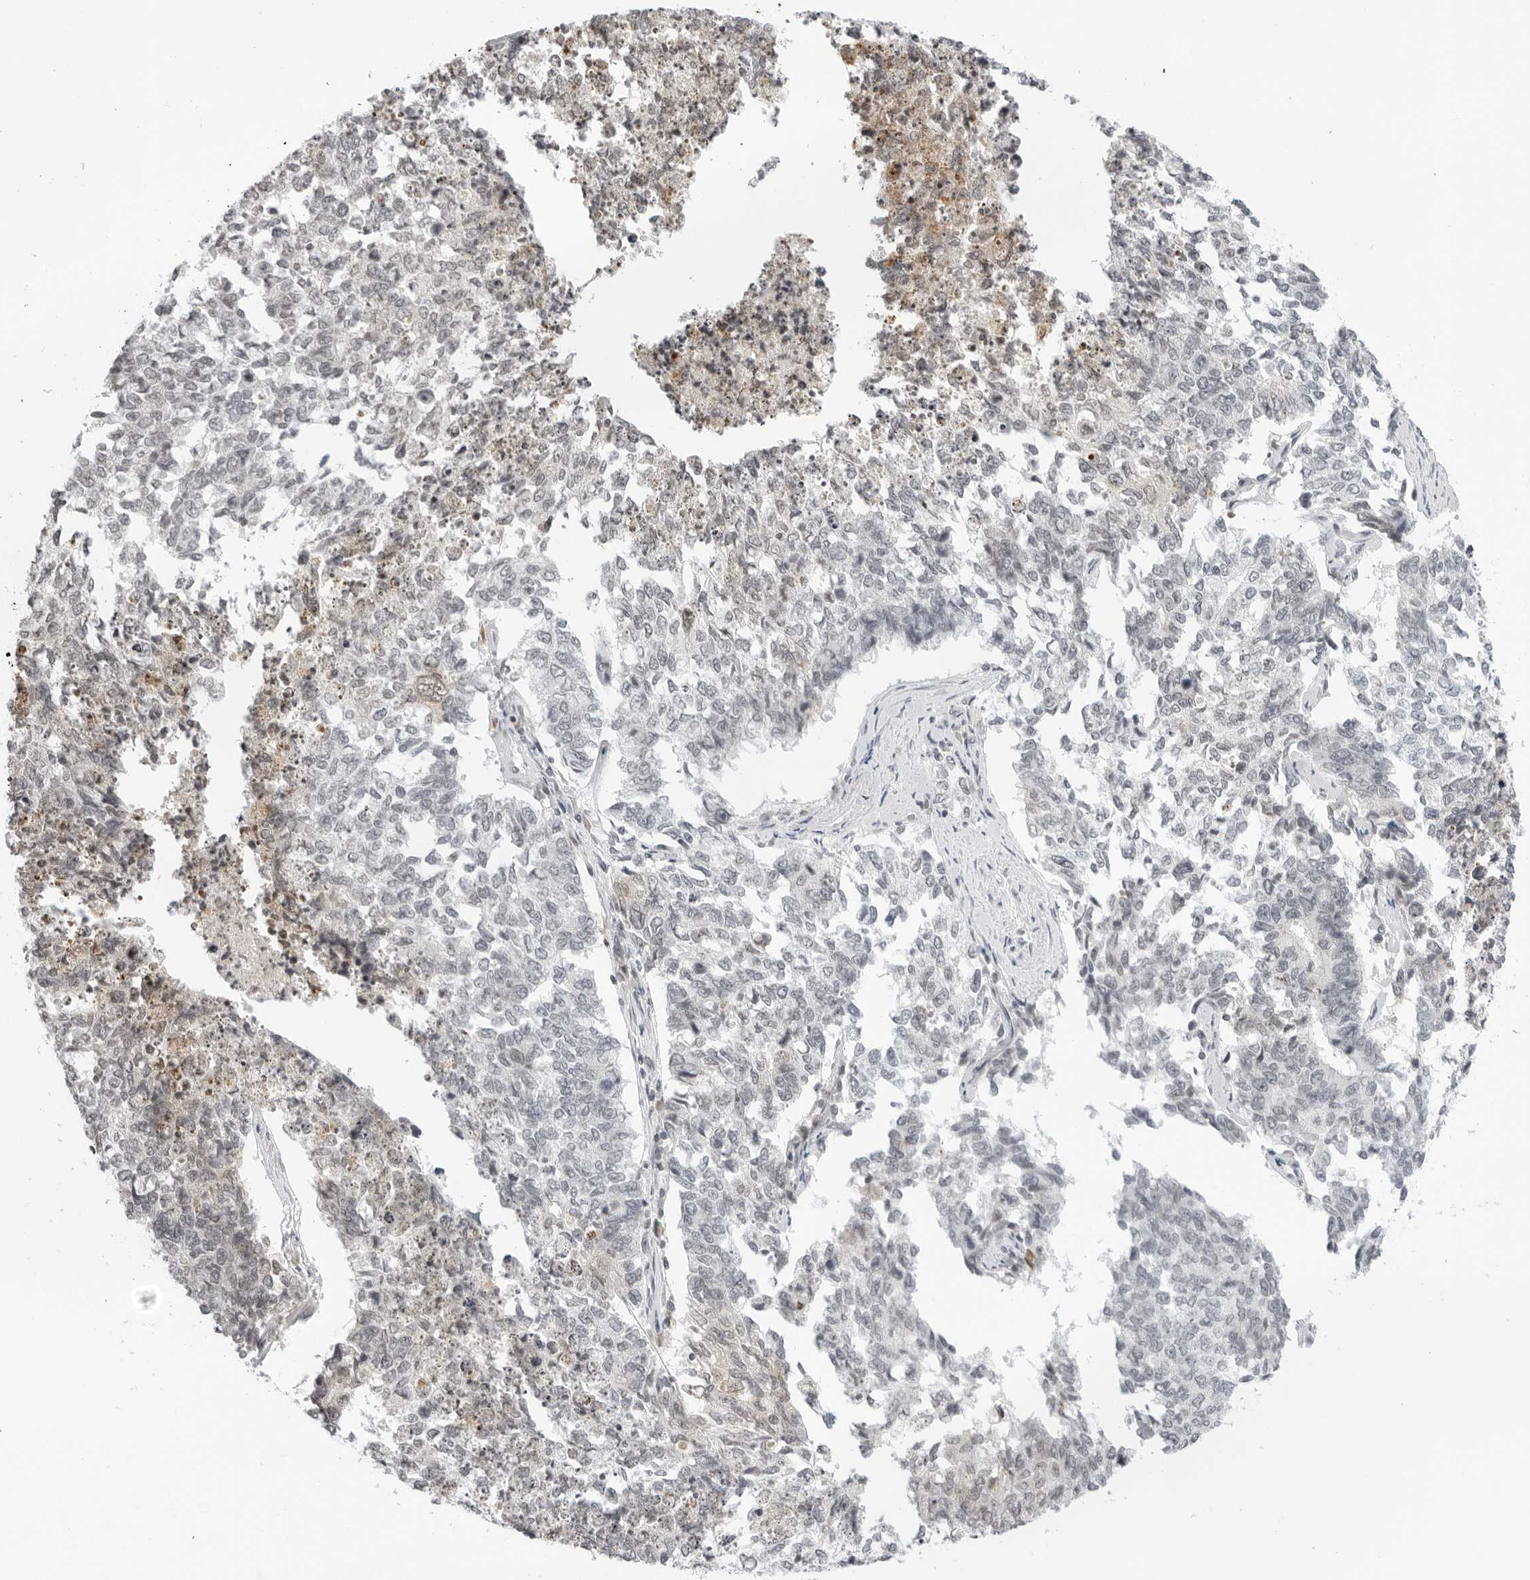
{"staining": {"intensity": "negative", "quantity": "none", "location": "none"}, "tissue": "cervical cancer", "cell_type": "Tumor cells", "image_type": "cancer", "snomed": [{"axis": "morphology", "description": "Squamous cell carcinoma, NOS"}, {"axis": "topography", "description": "Cervix"}], "caption": "High power microscopy histopathology image of an IHC photomicrograph of squamous cell carcinoma (cervical), revealing no significant expression in tumor cells.", "gene": "MSH6", "patient": {"sex": "female", "age": 63}}